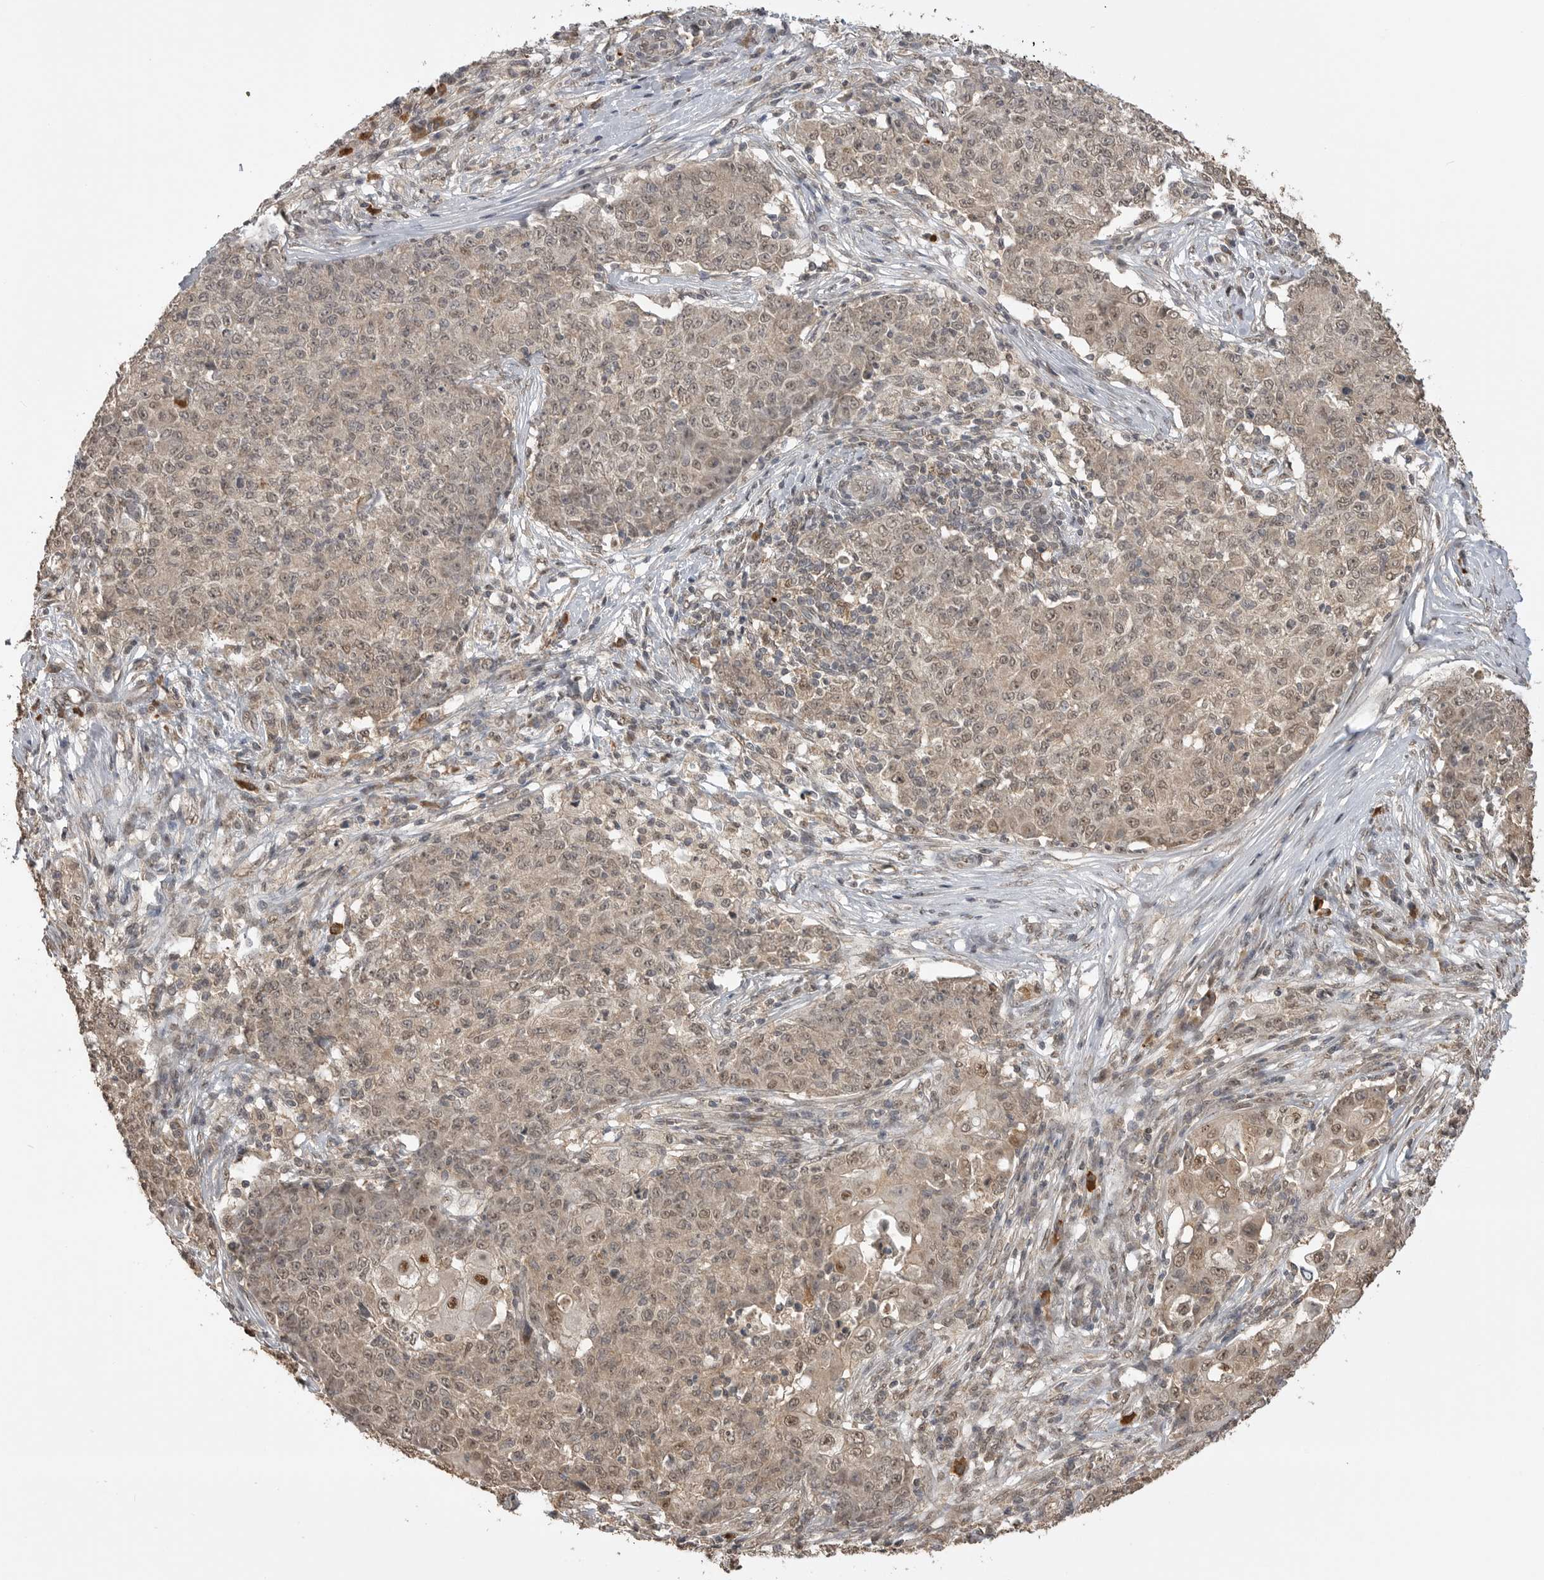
{"staining": {"intensity": "weak", "quantity": ">75%", "location": "cytoplasmic/membranous,nuclear"}, "tissue": "ovarian cancer", "cell_type": "Tumor cells", "image_type": "cancer", "snomed": [{"axis": "morphology", "description": "Carcinoma, endometroid"}, {"axis": "topography", "description": "Ovary"}], "caption": "Immunohistochemistry (IHC) histopathology image of ovarian cancer stained for a protein (brown), which displays low levels of weak cytoplasmic/membranous and nuclear expression in about >75% of tumor cells.", "gene": "ASPSCR1", "patient": {"sex": "female", "age": 42}}